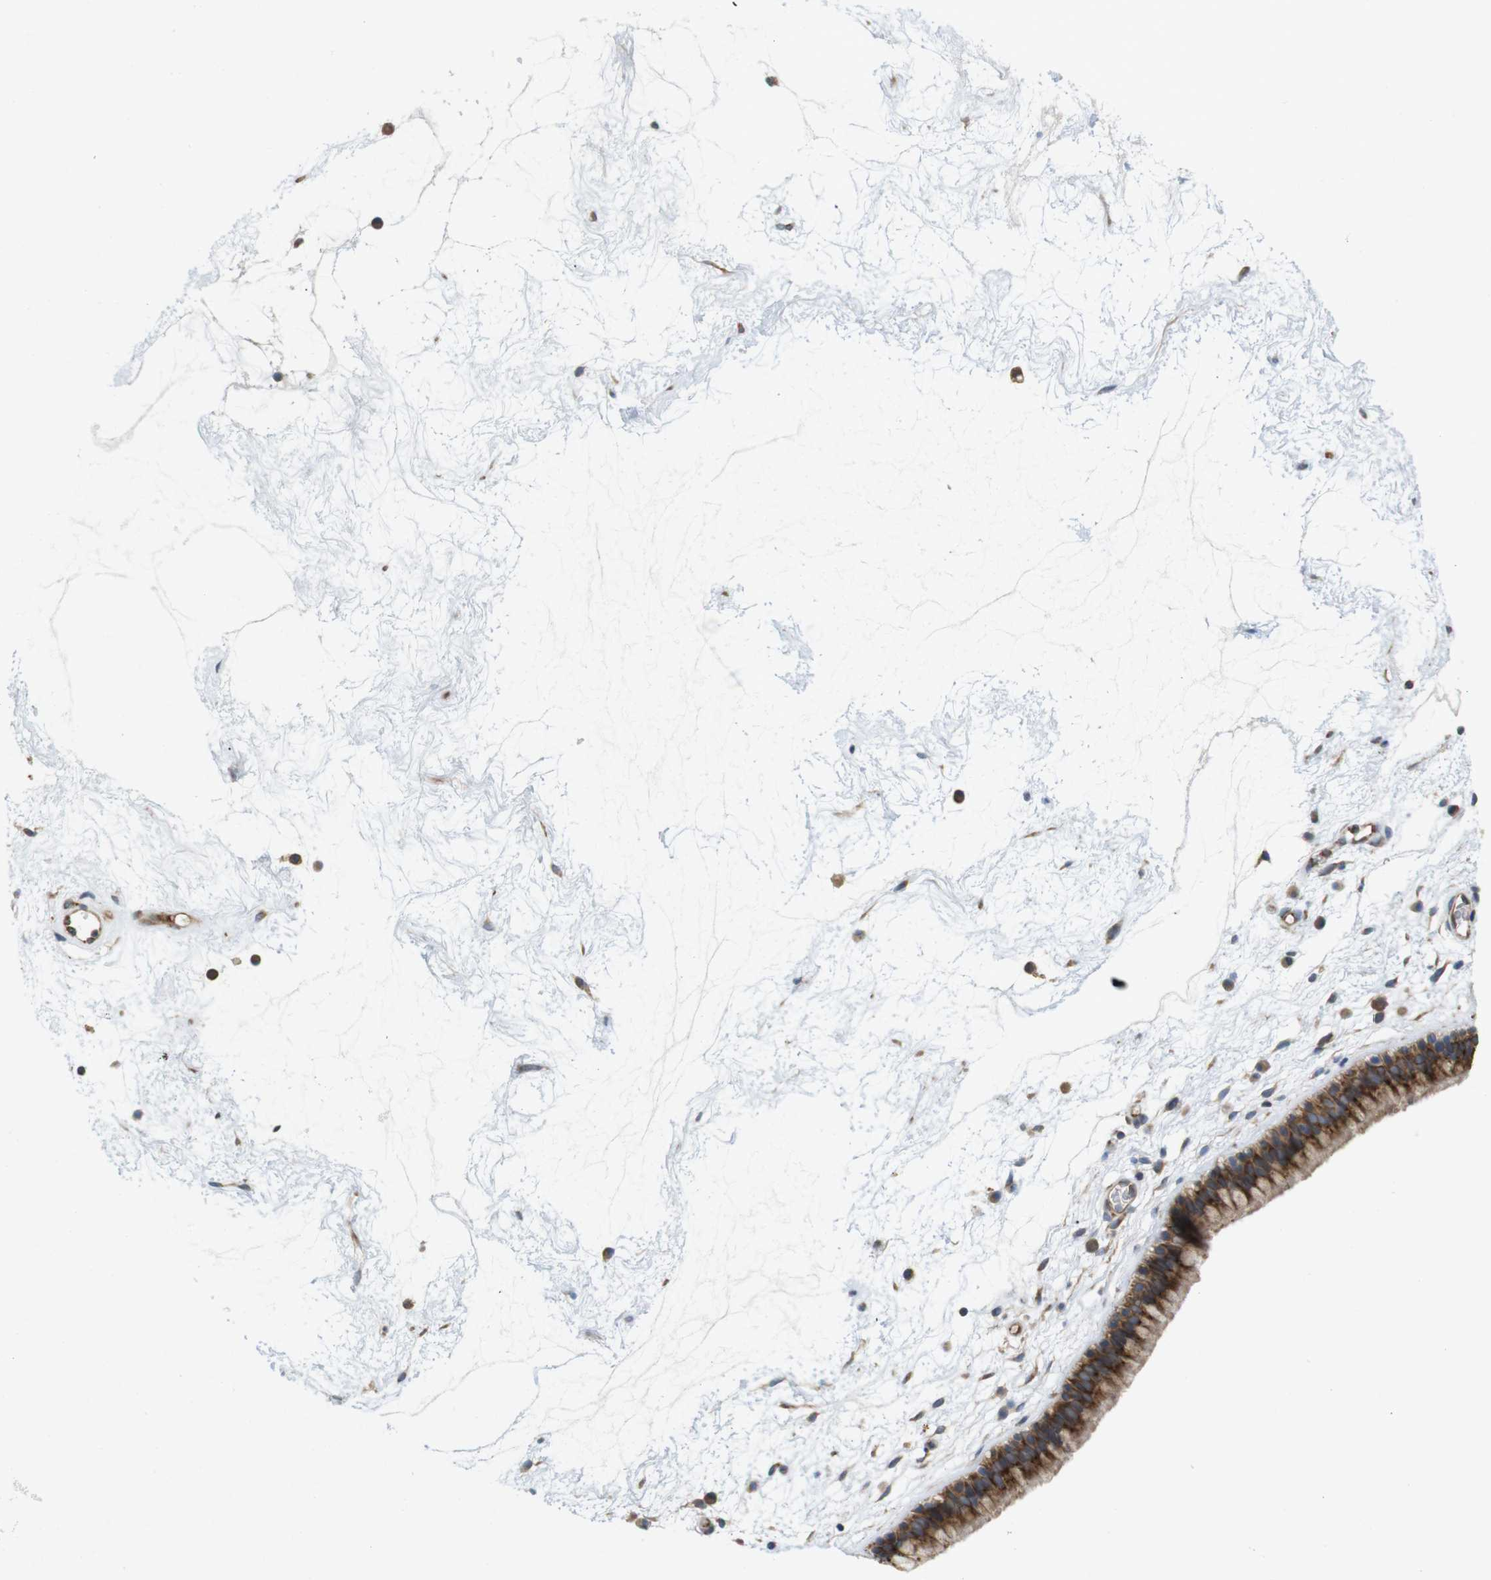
{"staining": {"intensity": "strong", "quantity": ">75%", "location": "cytoplasmic/membranous"}, "tissue": "nasopharynx", "cell_type": "Respiratory epithelial cells", "image_type": "normal", "snomed": [{"axis": "morphology", "description": "Normal tissue, NOS"}, {"axis": "morphology", "description": "Inflammation, NOS"}, {"axis": "topography", "description": "Nasopharynx"}], "caption": "Immunohistochemical staining of normal human nasopharynx exhibits high levels of strong cytoplasmic/membranous staining in about >75% of respiratory epithelial cells.", "gene": "PCNX2", "patient": {"sex": "male", "age": 48}}